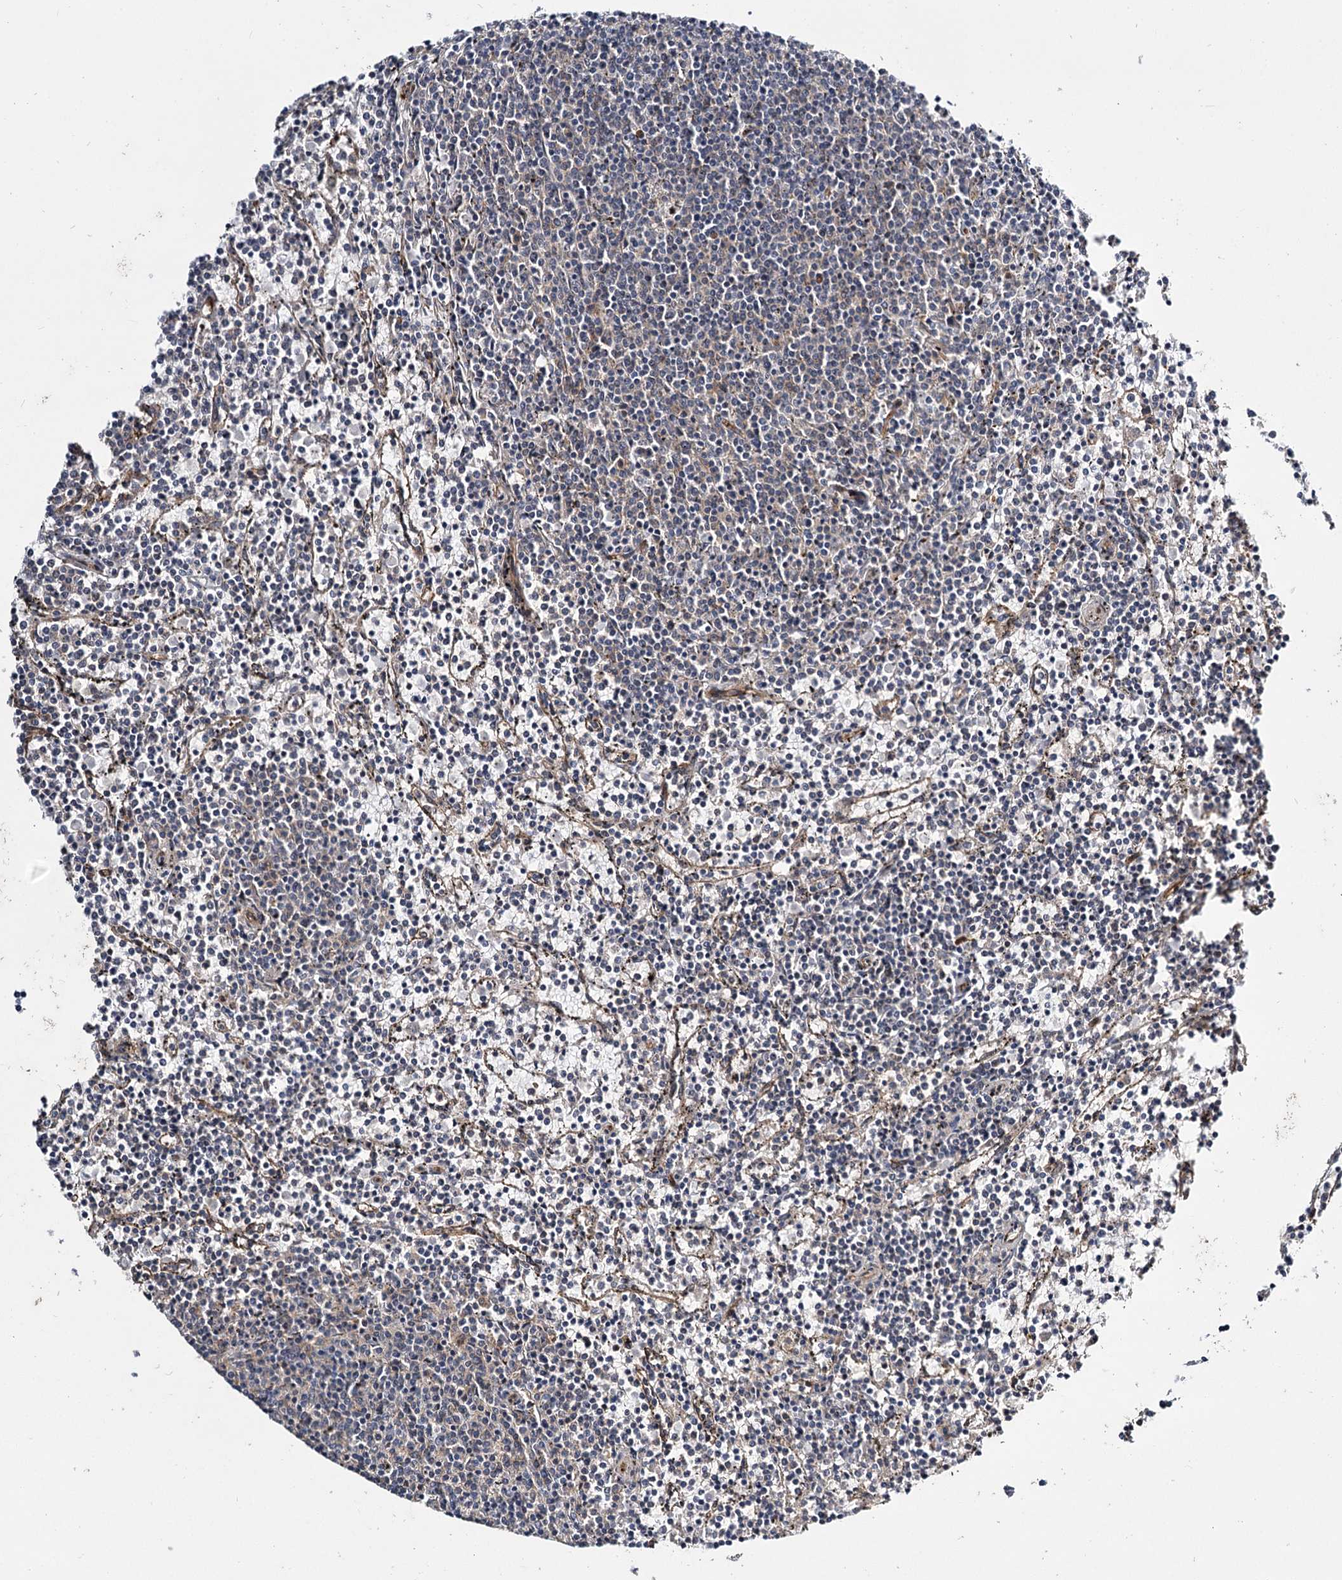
{"staining": {"intensity": "negative", "quantity": "none", "location": "none"}, "tissue": "lymphoma", "cell_type": "Tumor cells", "image_type": "cancer", "snomed": [{"axis": "morphology", "description": "Malignant lymphoma, non-Hodgkin's type, Low grade"}, {"axis": "topography", "description": "Spleen"}], "caption": "Histopathology image shows no significant protein positivity in tumor cells of malignant lymphoma, non-Hodgkin's type (low-grade).", "gene": "MYO1C", "patient": {"sex": "female", "age": 50}}